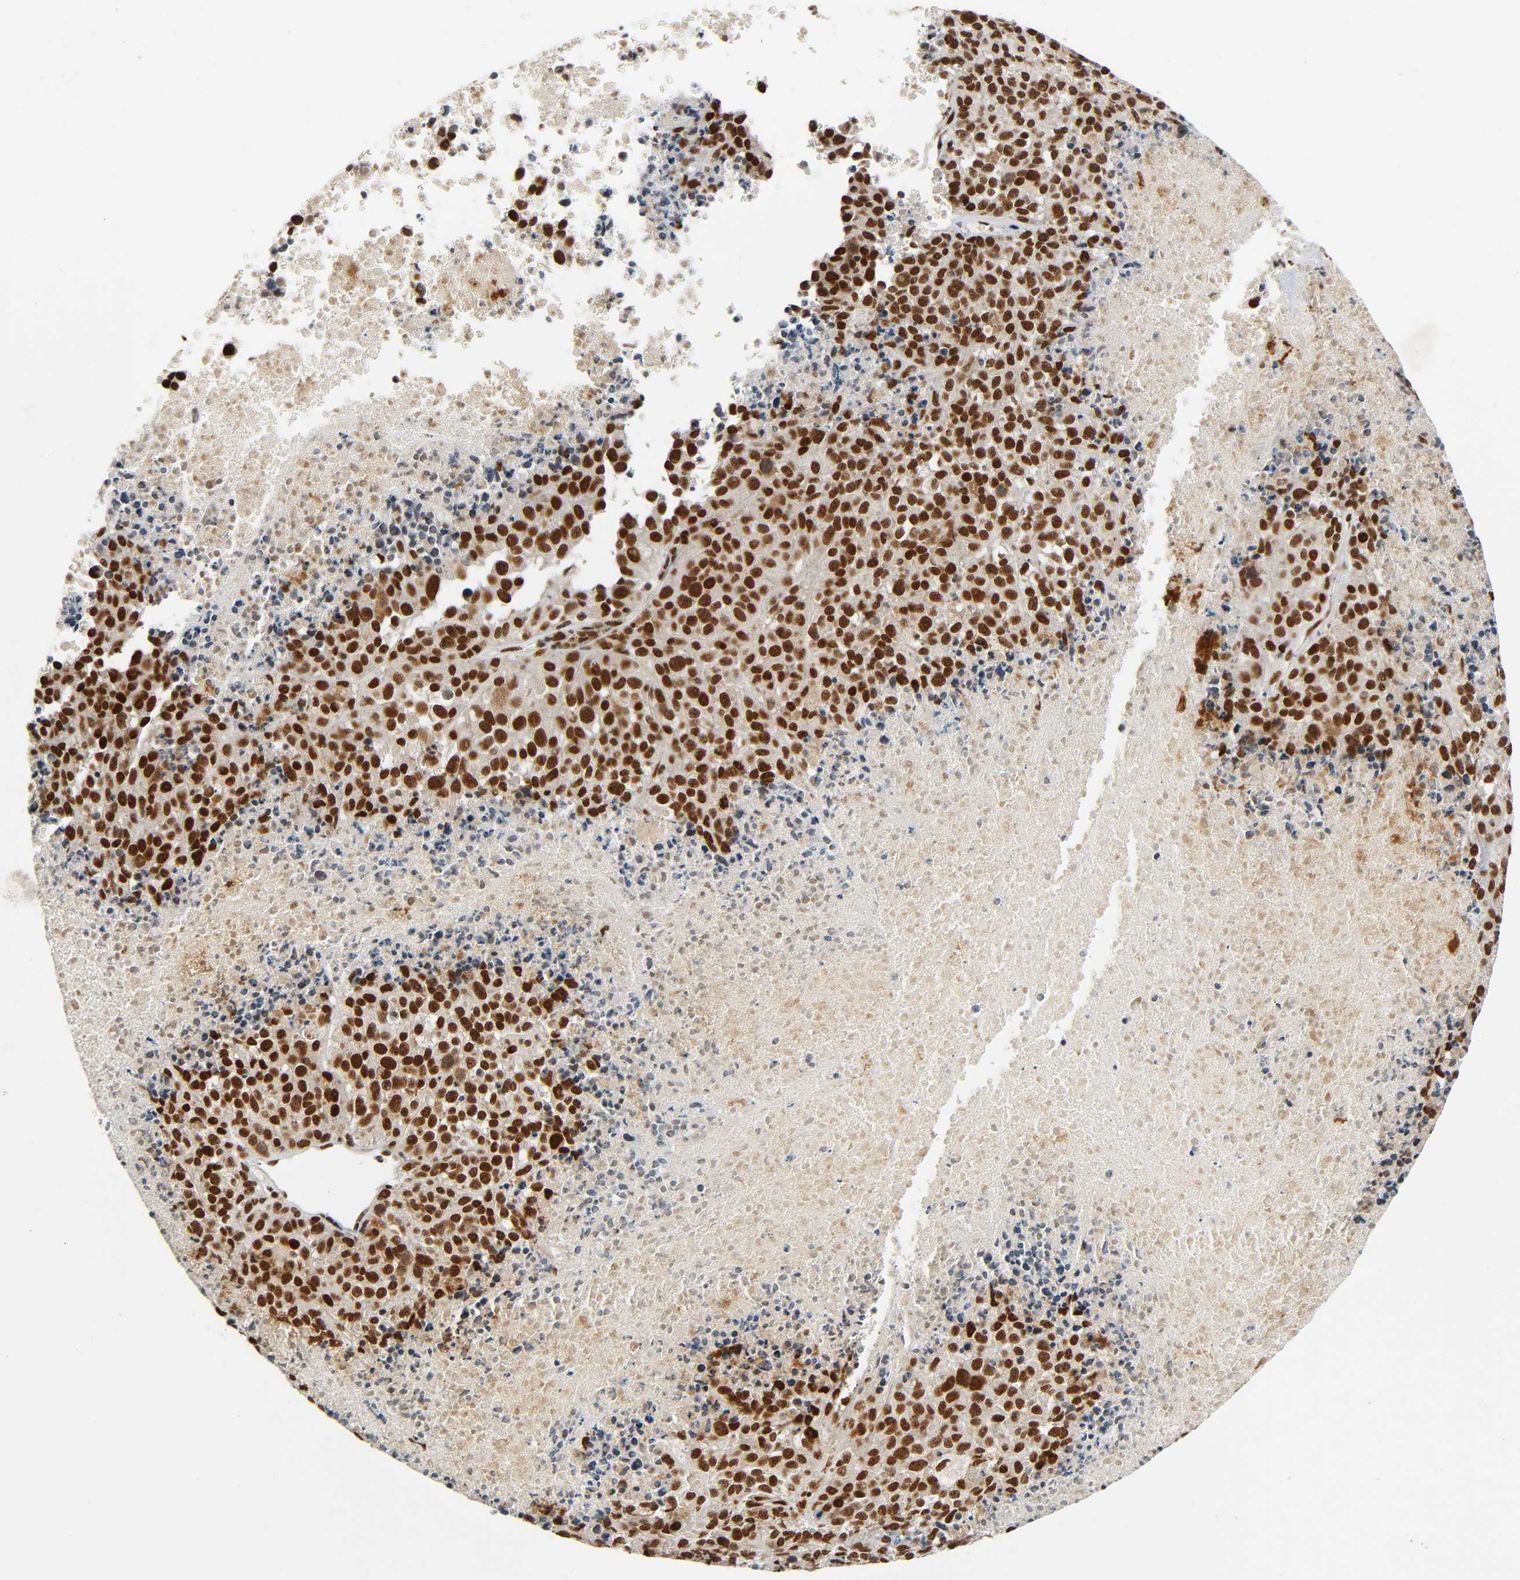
{"staining": {"intensity": "strong", "quantity": ">75%", "location": "nuclear"}, "tissue": "melanoma", "cell_type": "Tumor cells", "image_type": "cancer", "snomed": [{"axis": "morphology", "description": "Malignant melanoma, Metastatic site"}, {"axis": "topography", "description": "Cerebral cortex"}], "caption": "The photomicrograph reveals a brown stain indicating the presence of a protein in the nuclear of tumor cells in melanoma.", "gene": "CDK9", "patient": {"sex": "female", "age": 52}}